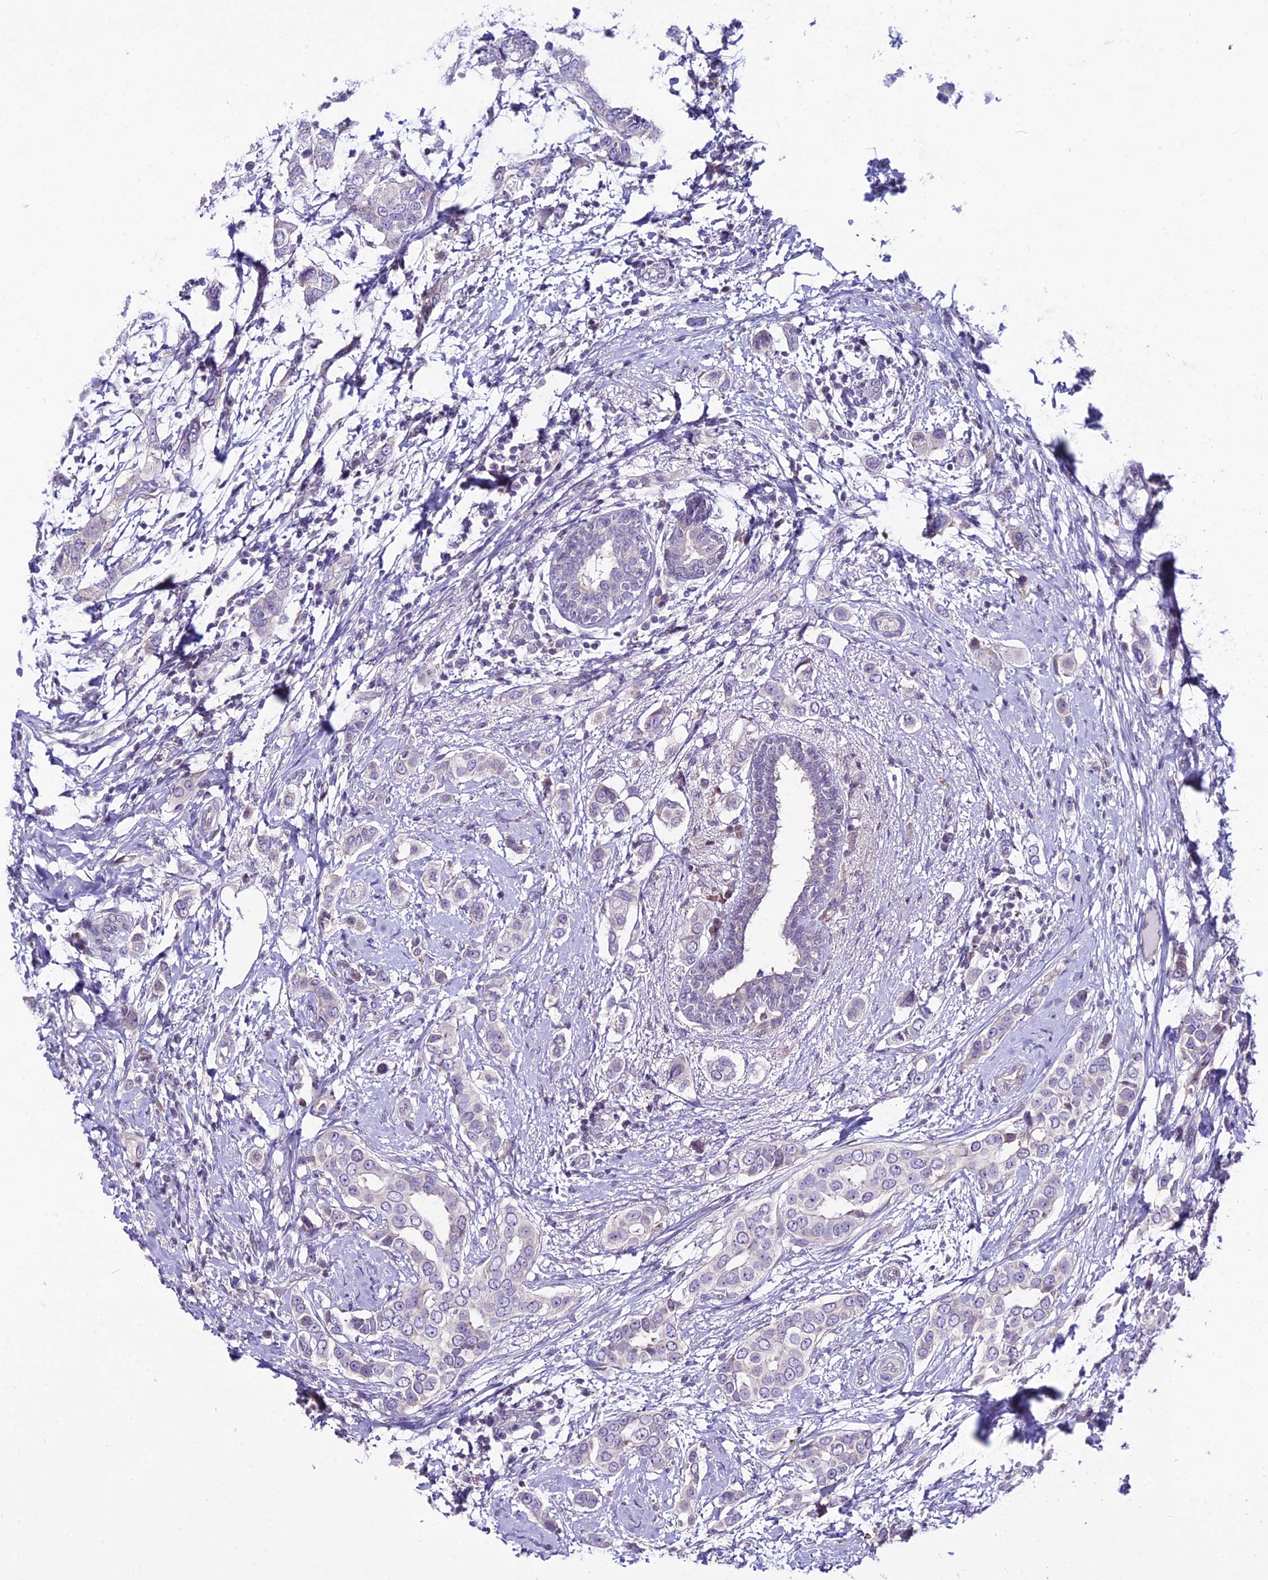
{"staining": {"intensity": "negative", "quantity": "none", "location": "none"}, "tissue": "breast cancer", "cell_type": "Tumor cells", "image_type": "cancer", "snomed": [{"axis": "morphology", "description": "Lobular carcinoma"}, {"axis": "topography", "description": "Breast"}], "caption": "The image shows no staining of tumor cells in breast cancer (lobular carcinoma).", "gene": "RPS26", "patient": {"sex": "female", "age": 51}}